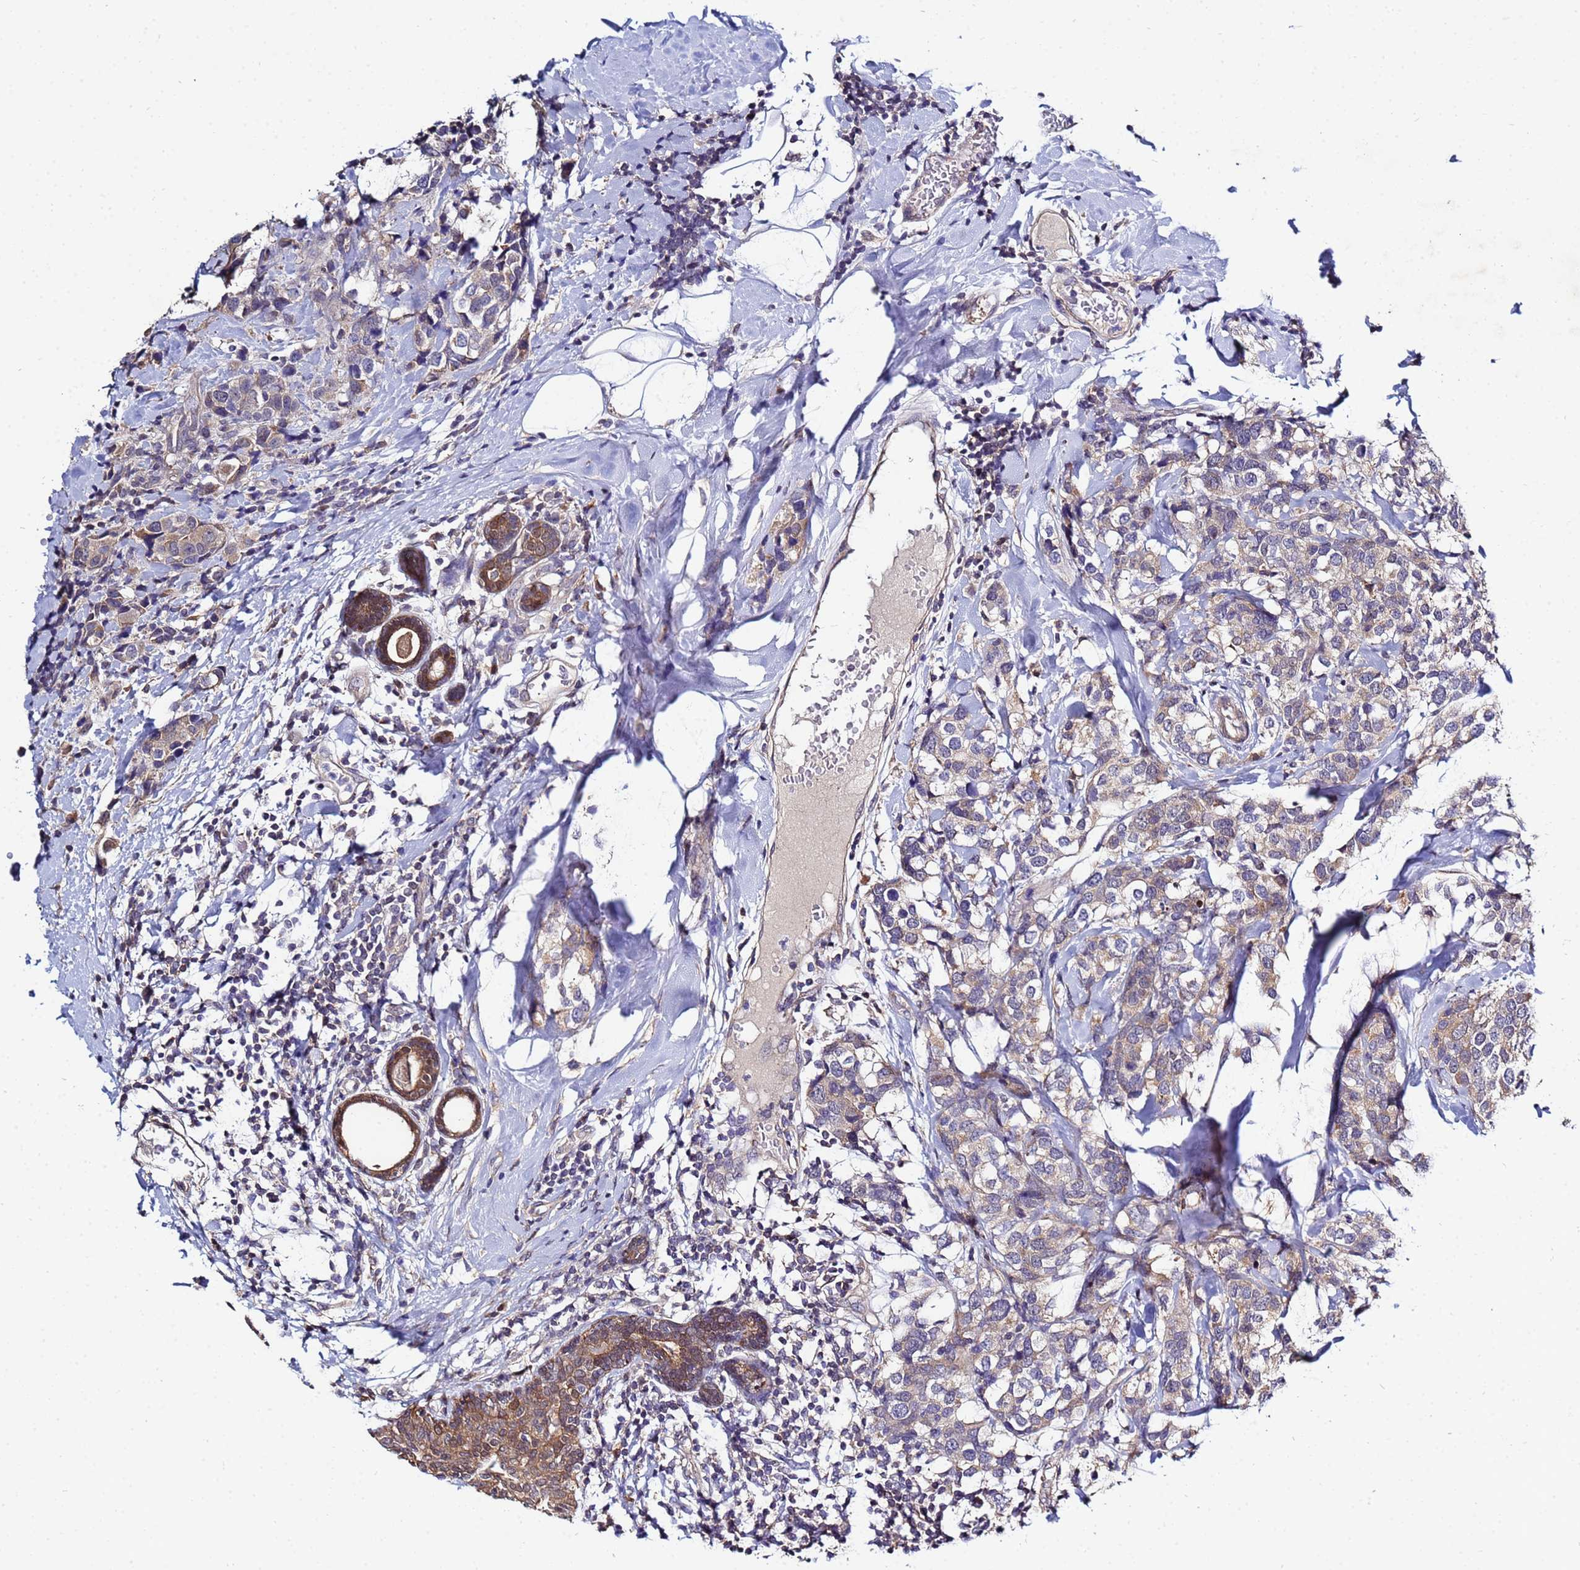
{"staining": {"intensity": "weak", "quantity": ">75%", "location": "cytoplasmic/membranous"}, "tissue": "breast cancer", "cell_type": "Tumor cells", "image_type": "cancer", "snomed": [{"axis": "morphology", "description": "Lobular carcinoma"}, {"axis": "topography", "description": "Breast"}], "caption": "This image exhibits breast cancer stained with immunohistochemistry to label a protein in brown. The cytoplasmic/membranous of tumor cells show weak positivity for the protein. Nuclei are counter-stained blue.", "gene": "NAXE", "patient": {"sex": "female", "age": 59}}